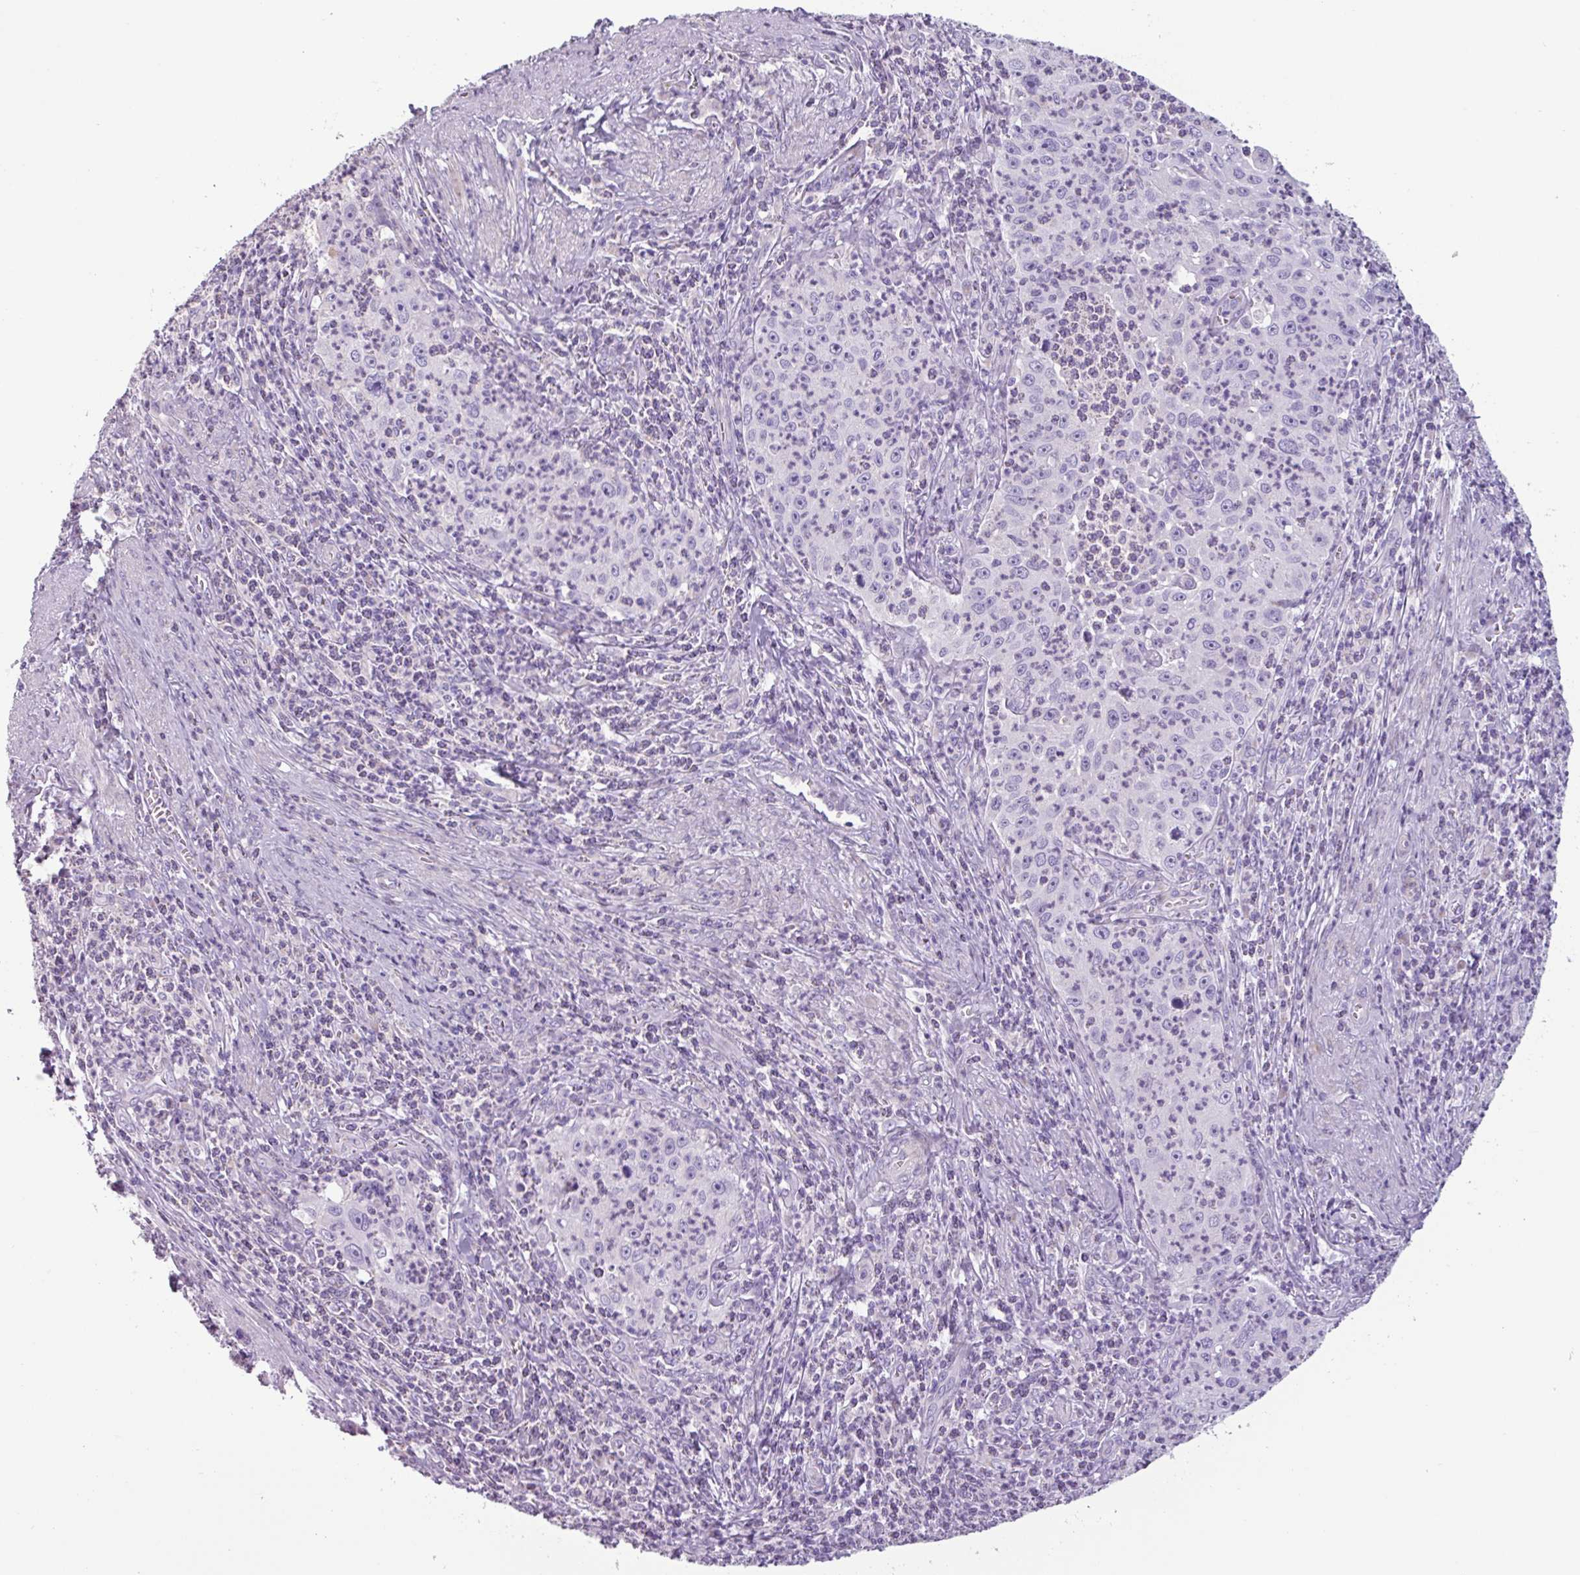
{"staining": {"intensity": "negative", "quantity": "none", "location": "none"}, "tissue": "cervical cancer", "cell_type": "Tumor cells", "image_type": "cancer", "snomed": [{"axis": "morphology", "description": "Squamous cell carcinoma, NOS"}, {"axis": "topography", "description": "Cervix"}], "caption": "High magnification brightfield microscopy of squamous cell carcinoma (cervical) stained with DAB (brown) and counterstained with hematoxylin (blue): tumor cells show no significant staining.", "gene": "ADGRE1", "patient": {"sex": "female", "age": 30}}